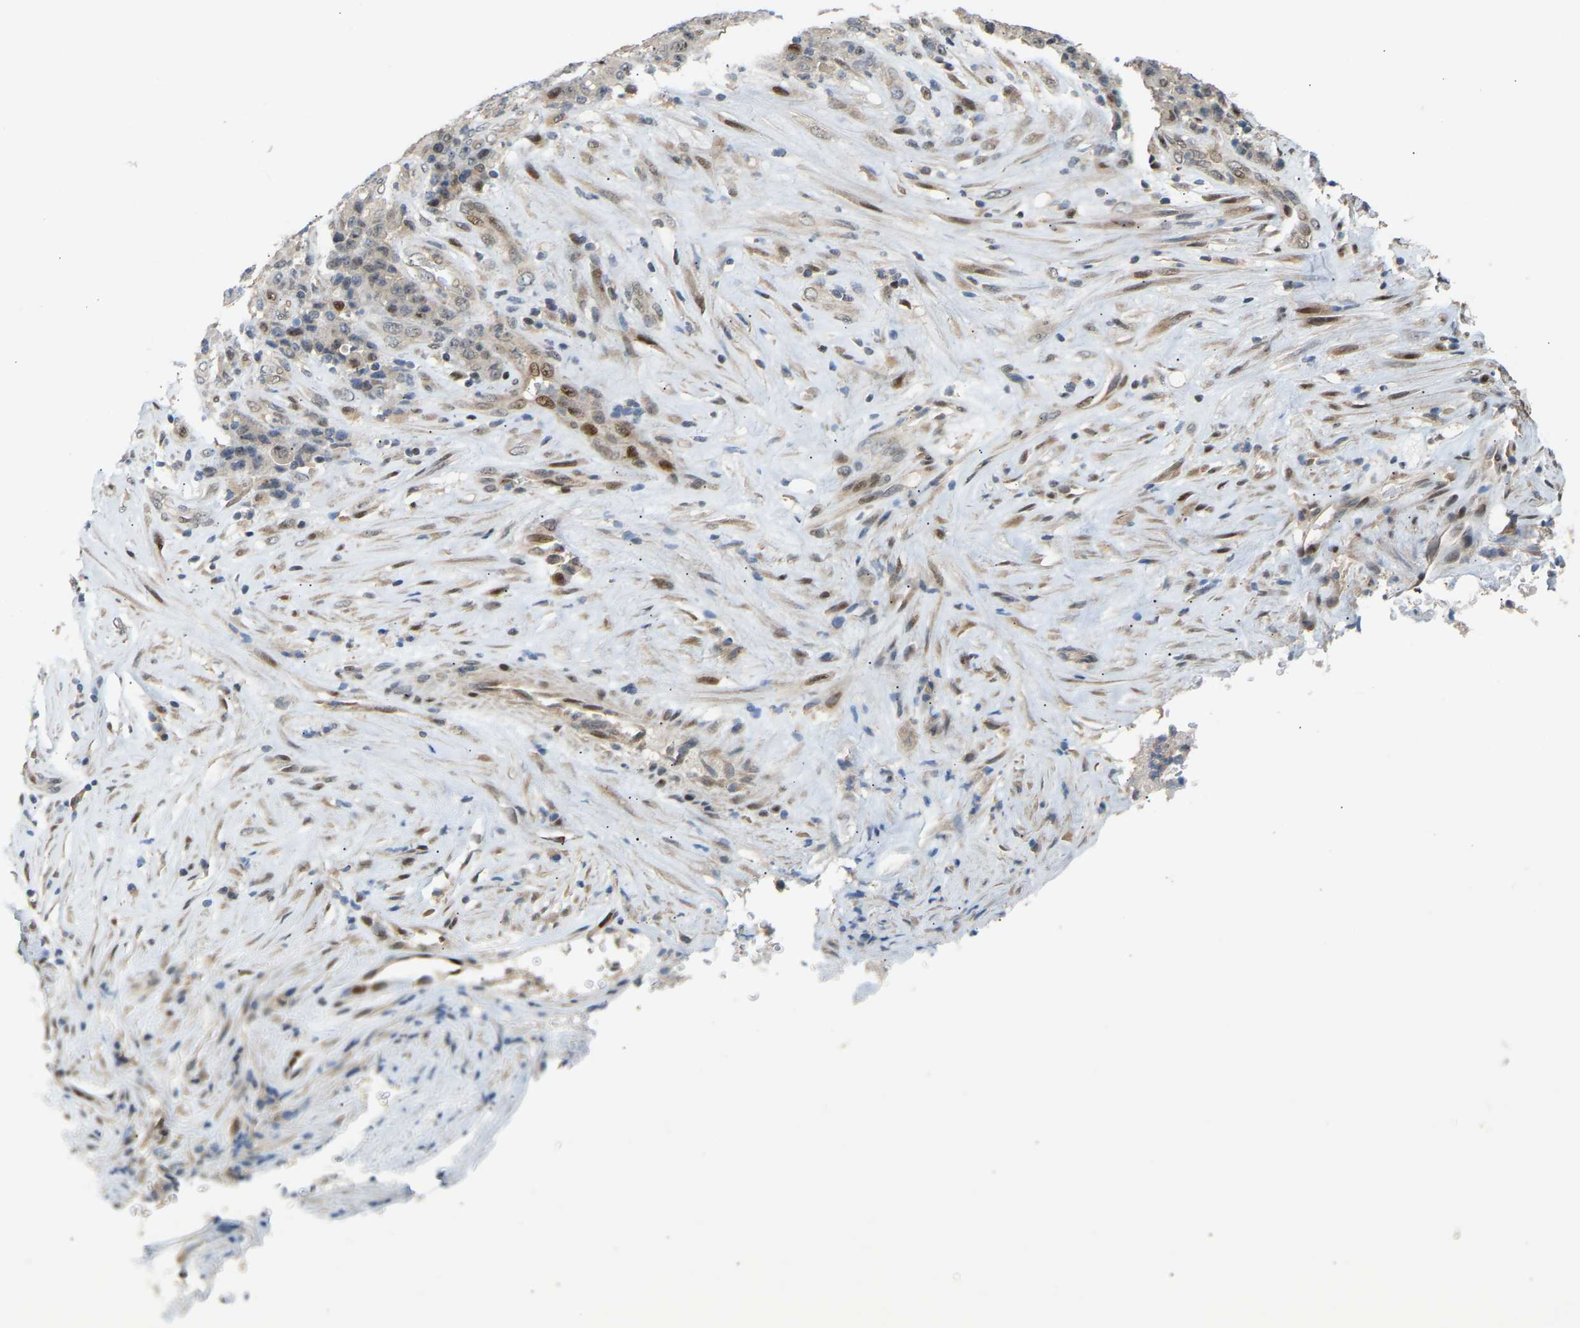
{"staining": {"intensity": "moderate", "quantity": "<25%", "location": "nuclear"}, "tissue": "stomach cancer", "cell_type": "Tumor cells", "image_type": "cancer", "snomed": [{"axis": "morphology", "description": "Adenocarcinoma, NOS"}, {"axis": "topography", "description": "Stomach"}], "caption": "The photomicrograph shows a brown stain indicating the presence of a protein in the nuclear of tumor cells in stomach cancer (adenocarcinoma). (Stains: DAB in brown, nuclei in blue, Microscopy: brightfield microscopy at high magnification).", "gene": "PTPN4", "patient": {"sex": "female", "age": 73}}